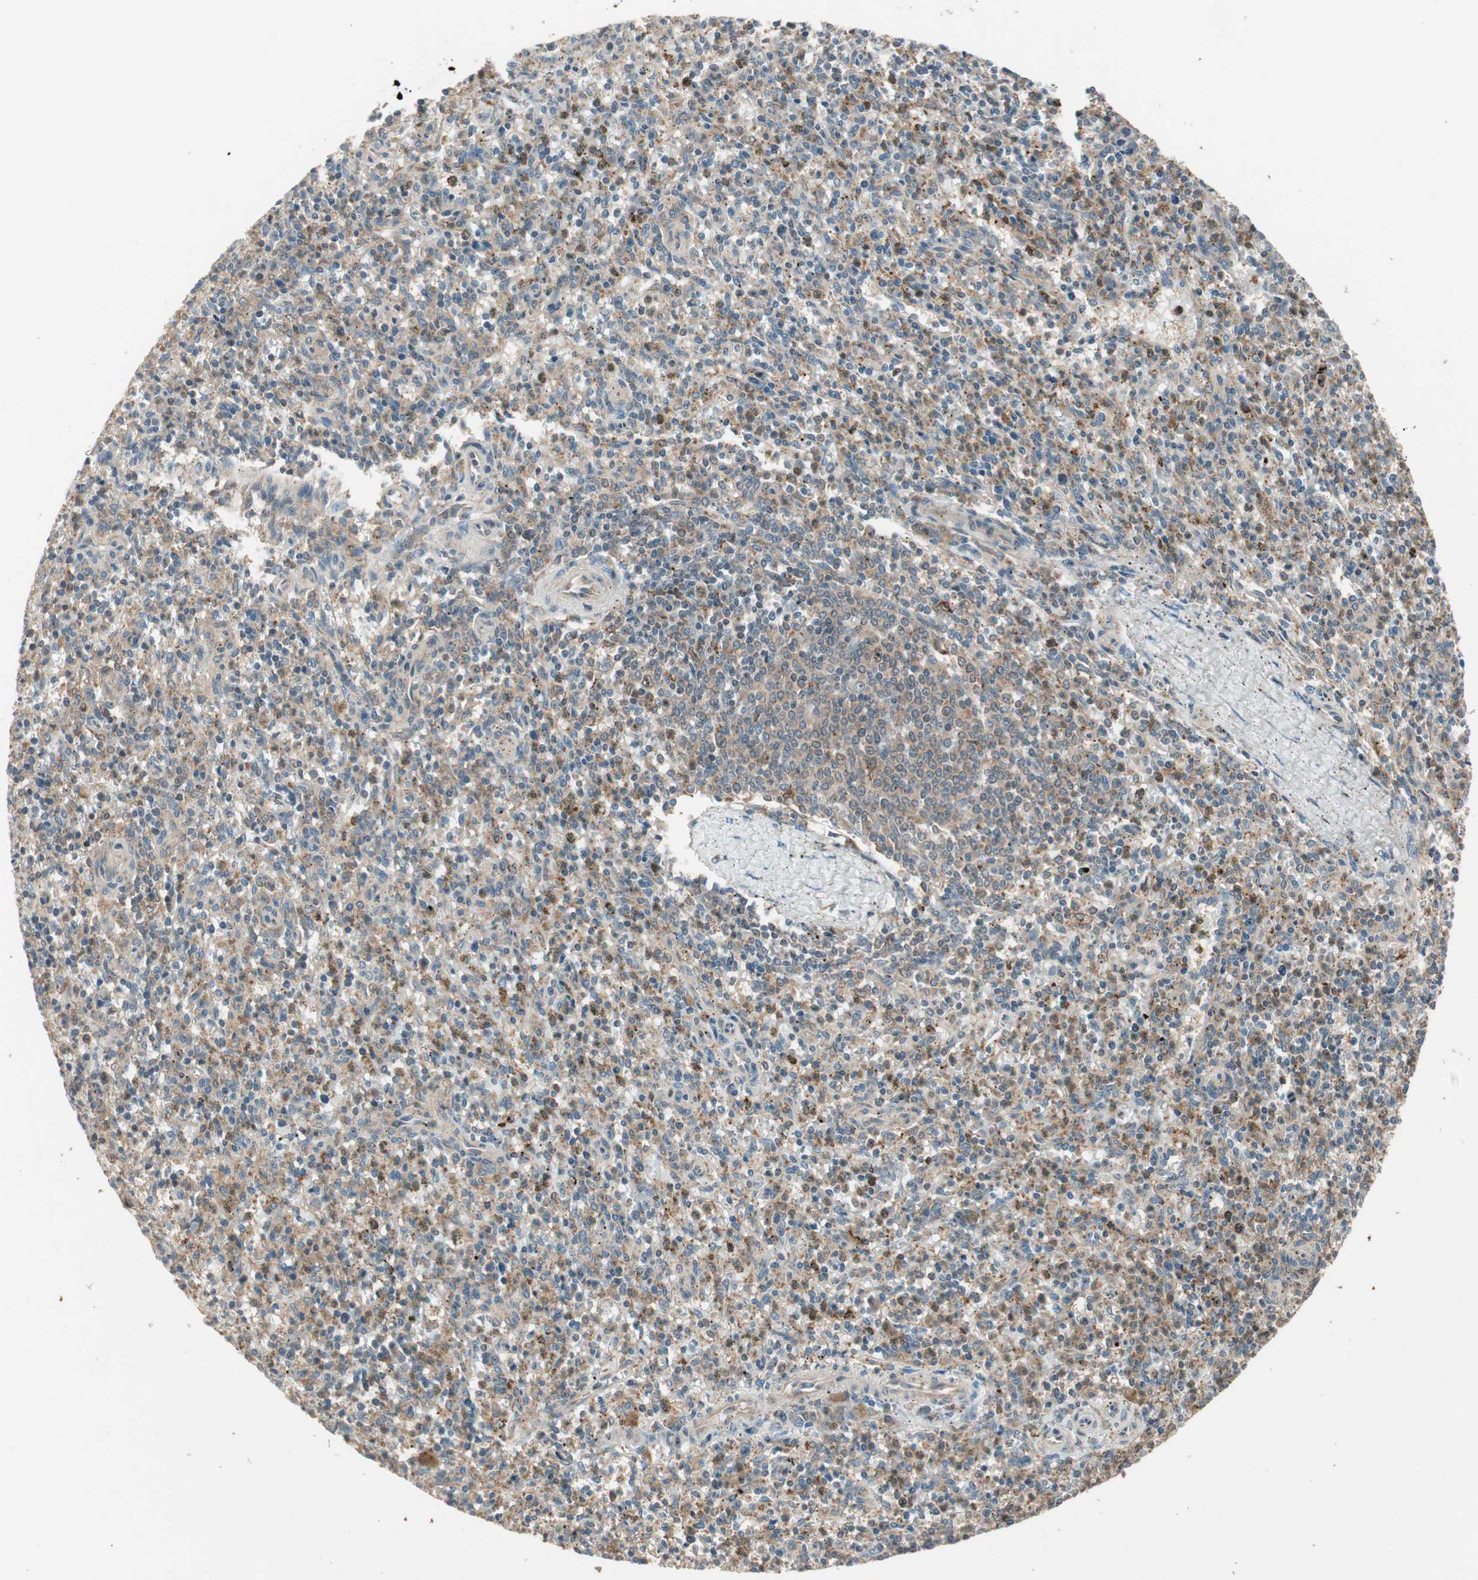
{"staining": {"intensity": "moderate", "quantity": ">75%", "location": "cytoplasmic/membranous"}, "tissue": "spleen", "cell_type": "Cells in red pulp", "image_type": "normal", "snomed": [{"axis": "morphology", "description": "Normal tissue, NOS"}, {"axis": "topography", "description": "Spleen"}], "caption": "Protein expression analysis of normal human spleen reveals moderate cytoplasmic/membranous staining in approximately >75% of cells in red pulp. Using DAB (3,3'-diaminobenzidine) (brown) and hematoxylin (blue) stains, captured at high magnification using brightfield microscopy.", "gene": "ATP6AP2", "patient": {"sex": "male", "age": 72}}